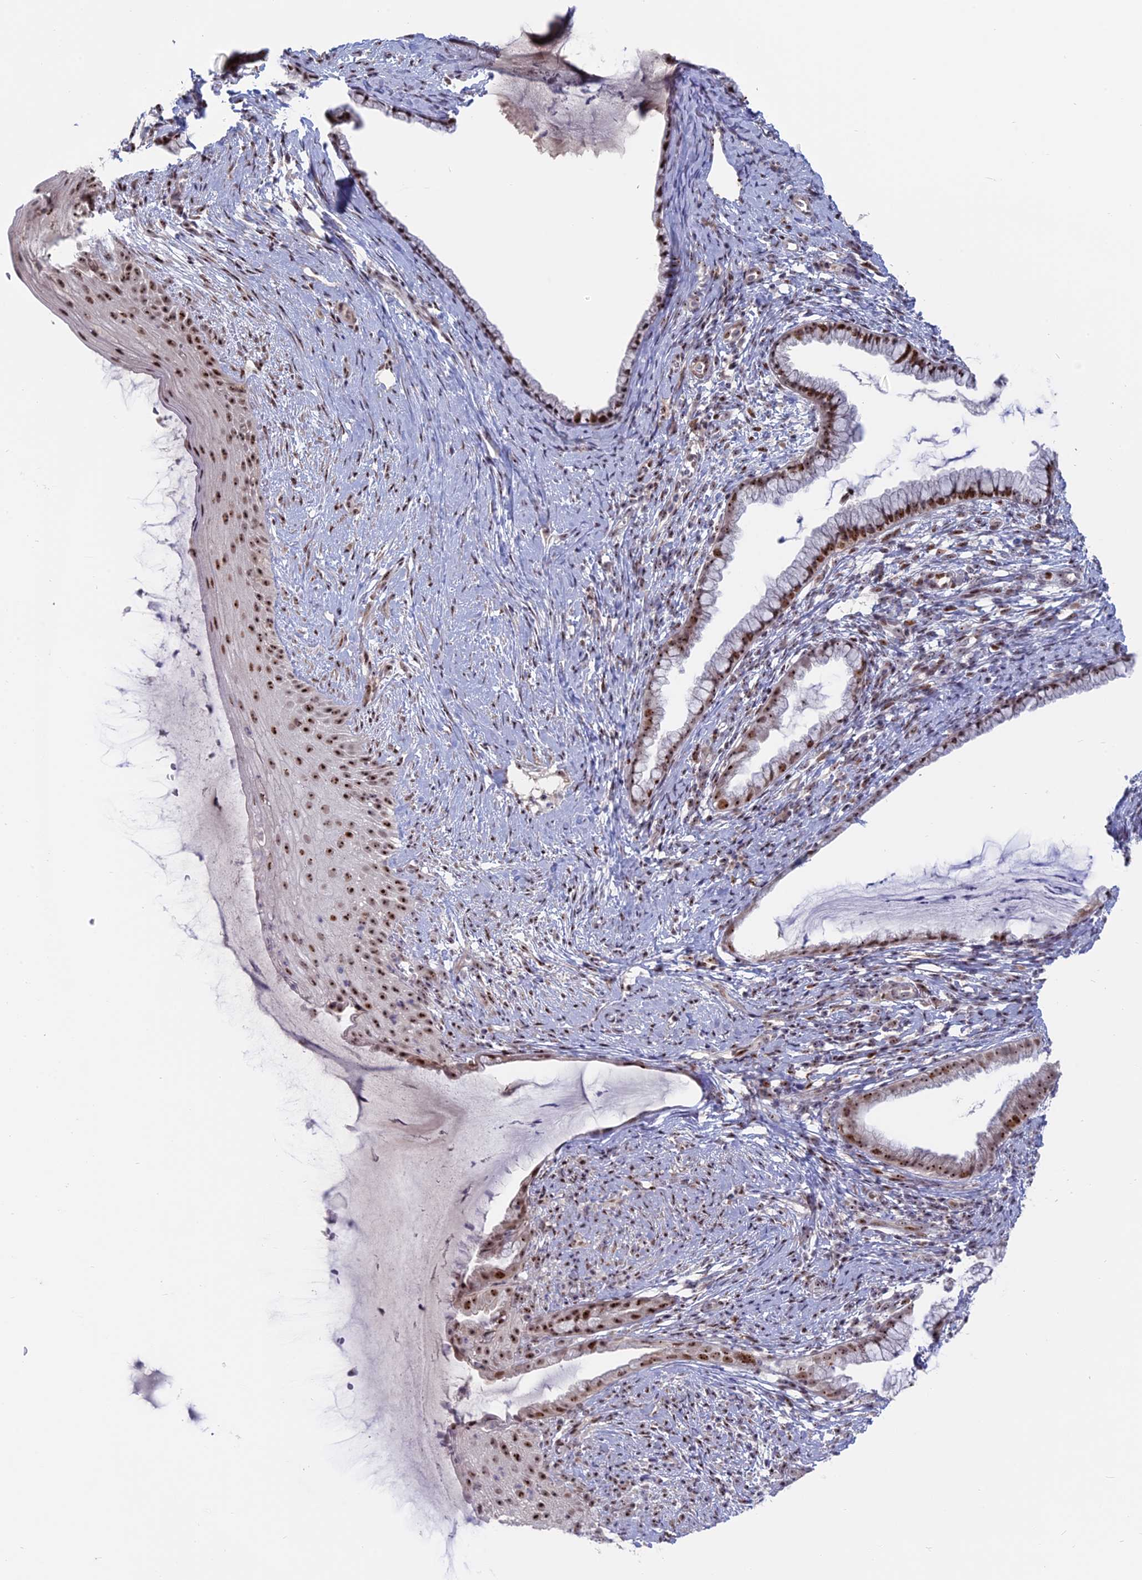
{"staining": {"intensity": "moderate", "quantity": ">75%", "location": "nuclear"}, "tissue": "cervix", "cell_type": "Glandular cells", "image_type": "normal", "snomed": [{"axis": "morphology", "description": "Normal tissue, NOS"}, {"axis": "topography", "description": "Cervix"}], "caption": "Immunohistochemical staining of normal cervix shows >75% levels of moderate nuclear protein expression in about >75% of glandular cells.", "gene": "FAM131A", "patient": {"sex": "female", "age": 36}}